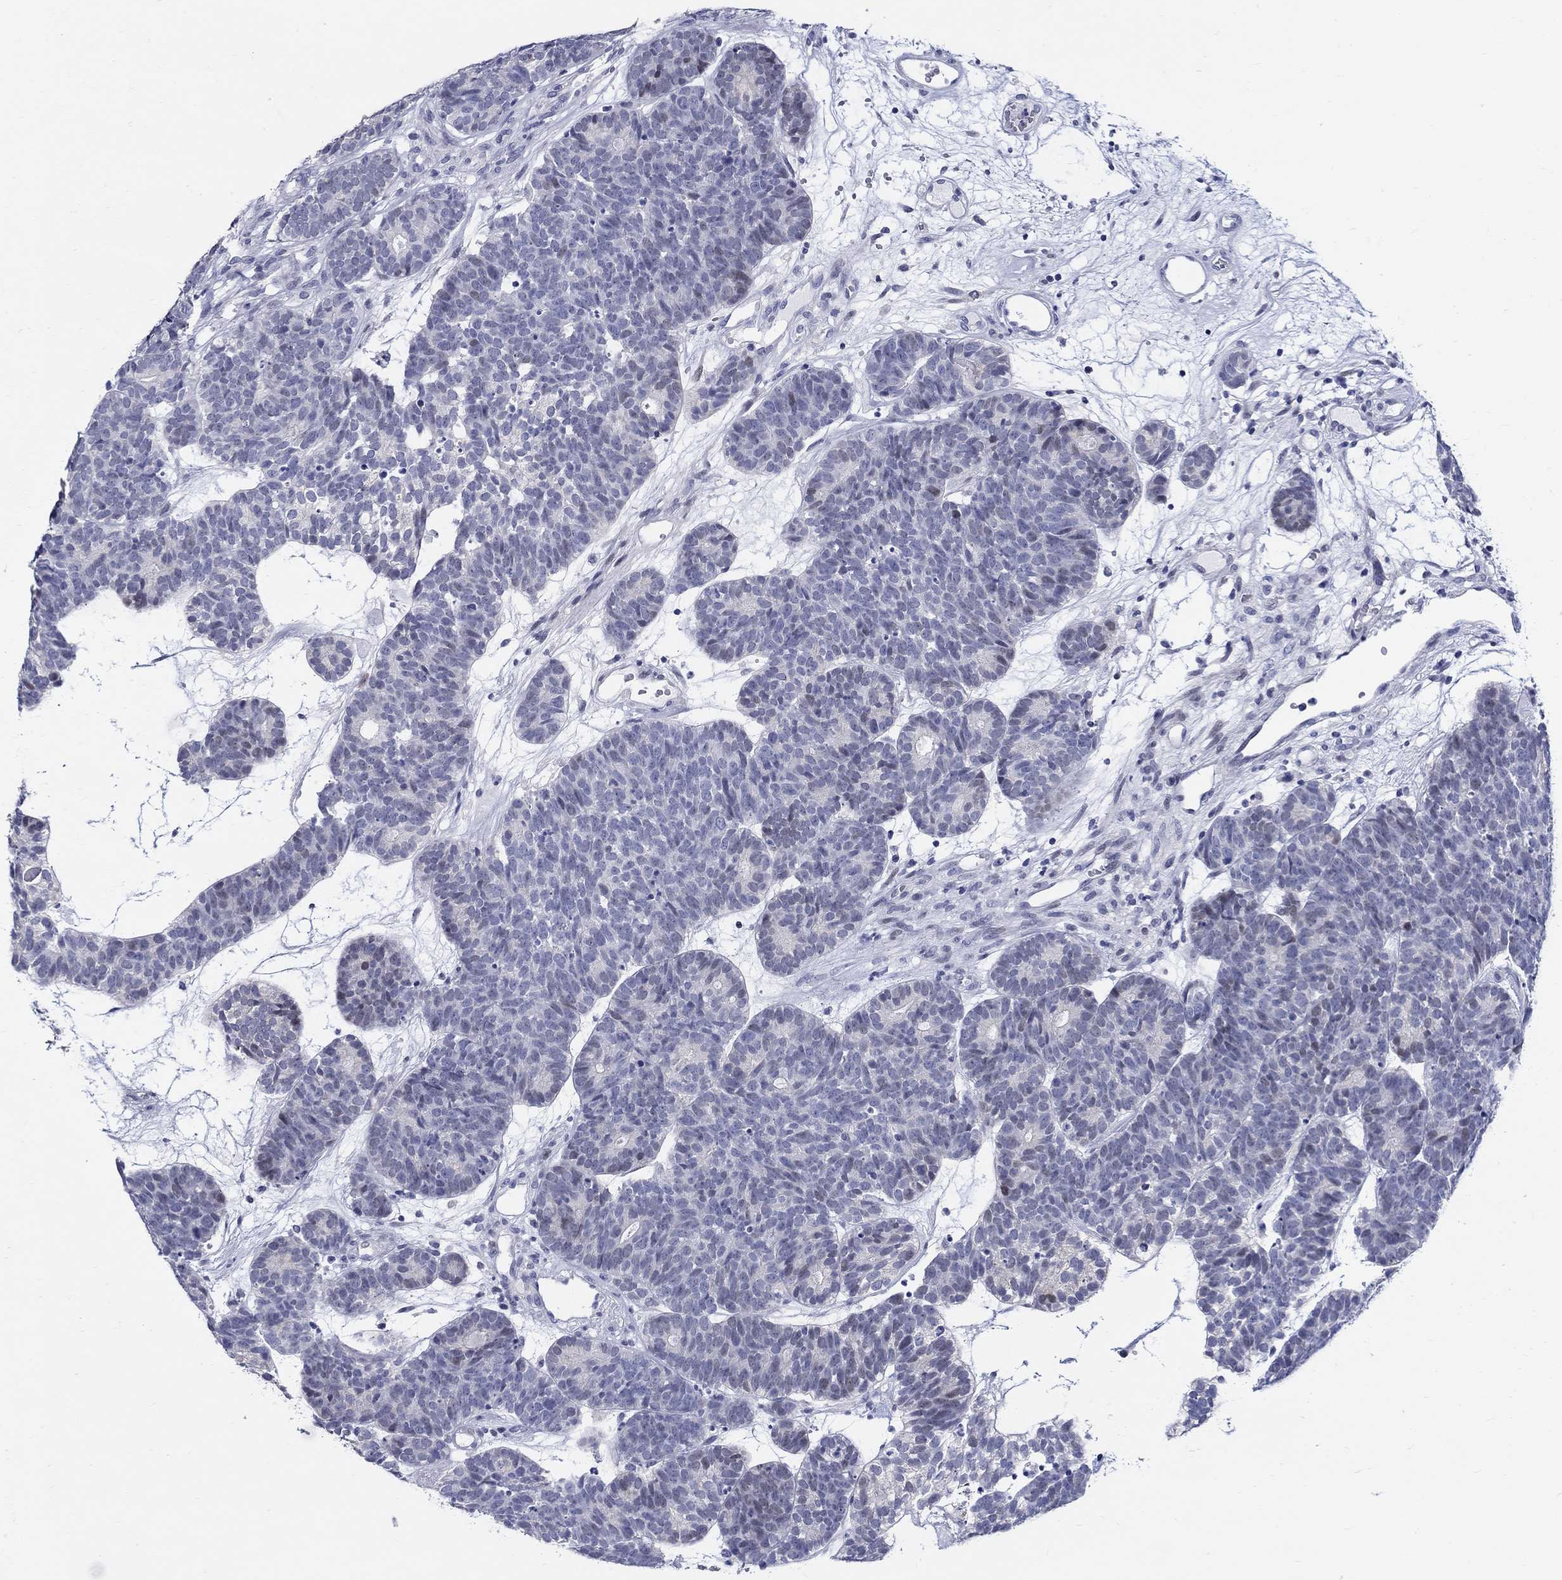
{"staining": {"intensity": "negative", "quantity": "none", "location": "none"}, "tissue": "head and neck cancer", "cell_type": "Tumor cells", "image_type": "cancer", "snomed": [{"axis": "morphology", "description": "Adenocarcinoma, NOS"}, {"axis": "topography", "description": "Head-Neck"}], "caption": "Immunohistochemistry micrograph of adenocarcinoma (head and neck) stained for a protein (brown), which reveals no staining in tumor cells. (DAB immunohistochemistry (IHC), high magnification).", "gene": "CRYGS", "patient": {"sex": "female", "age": 81}}